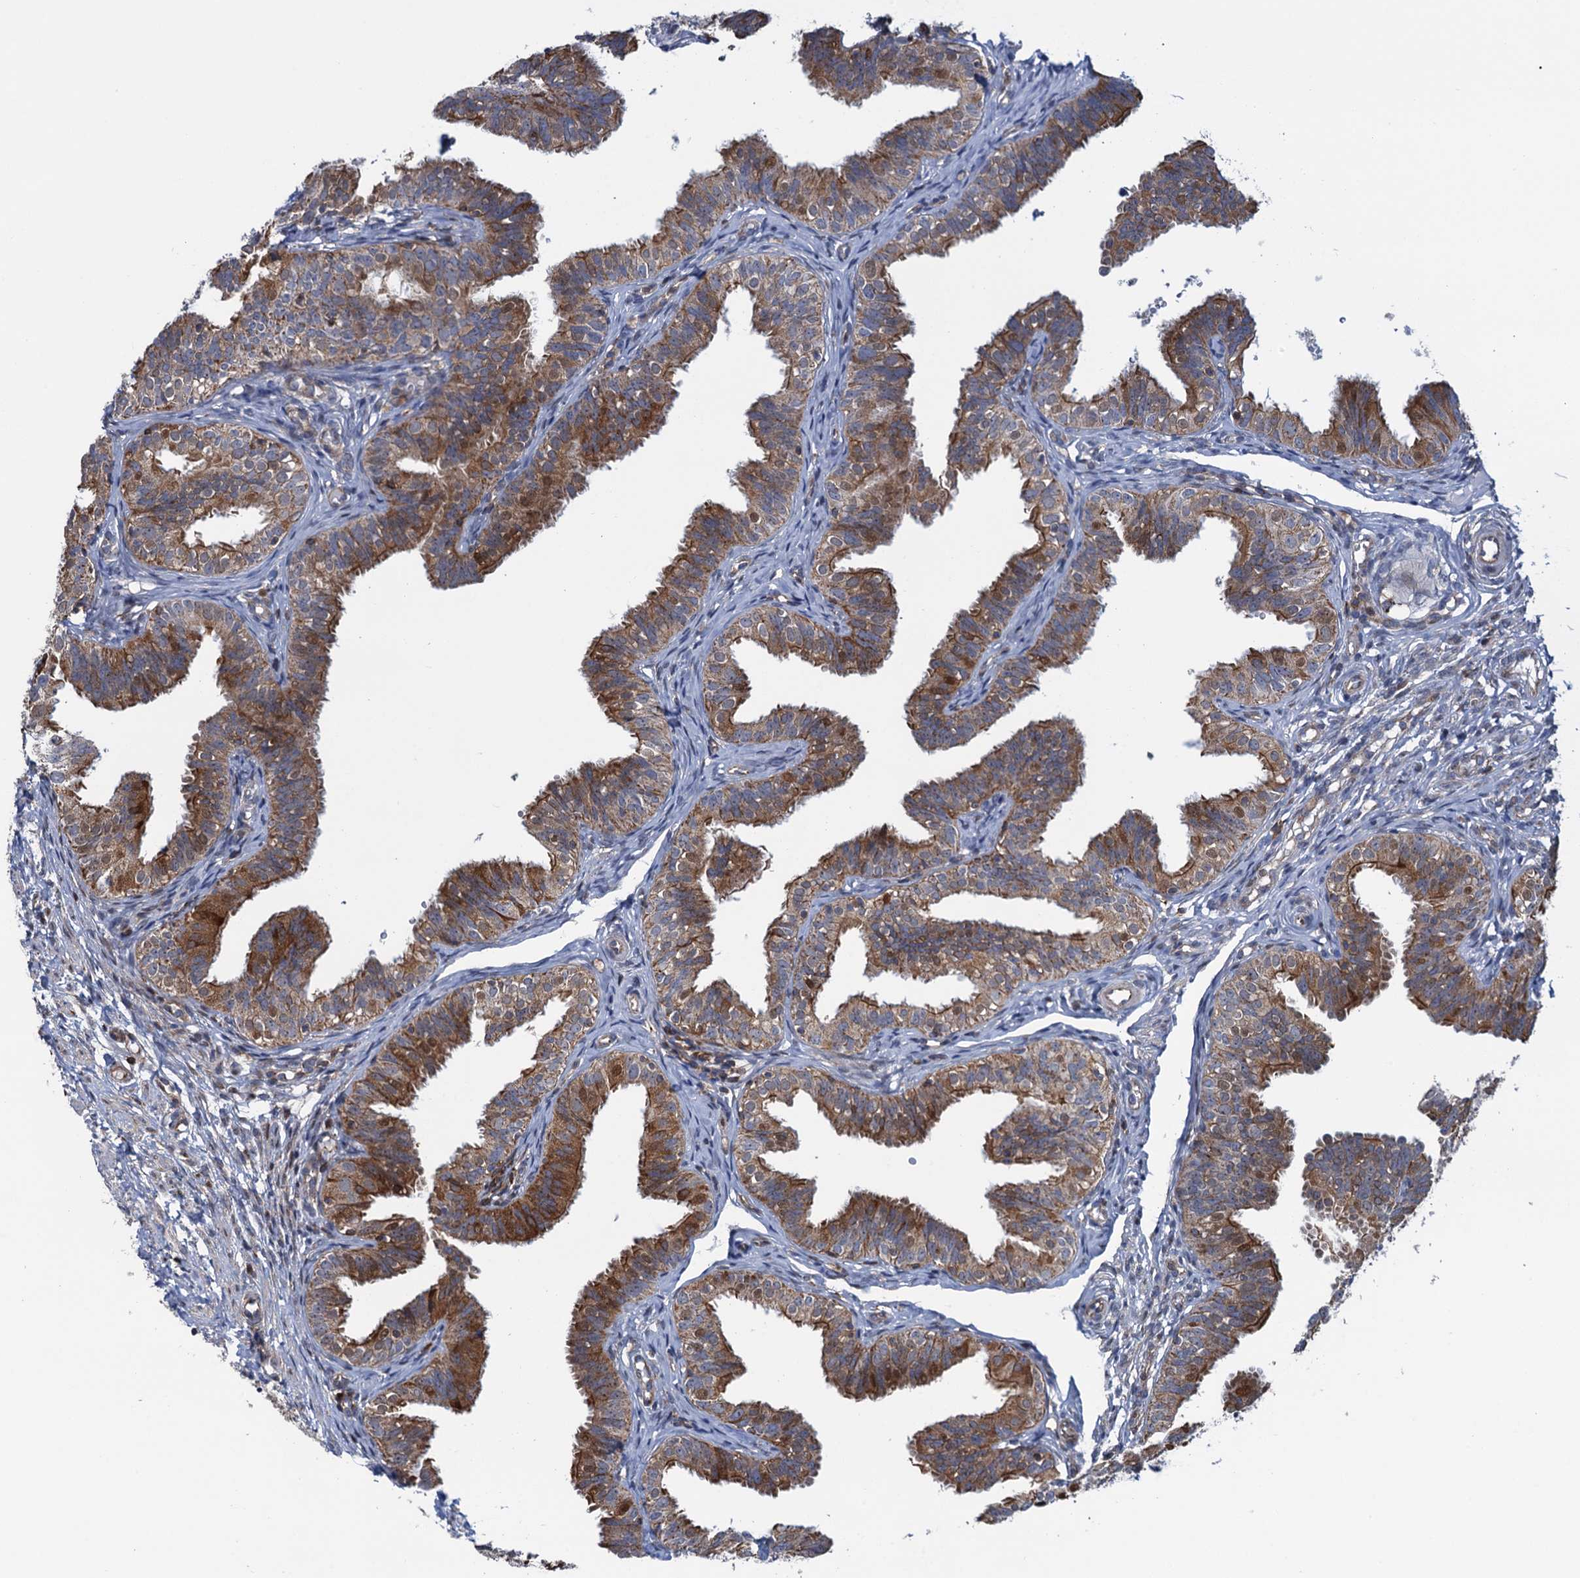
{"staining": {"intensity": "moderate", "quantity": ">75%", "location": "cytoplasmic/membranous"}, "tissue": "fallopian tube", "cell_type": "Glandular cells", "image_type": "normal", "snomed": [{"axis": "morphology", "description": "Normal tissue, NOS"}, {"axis": "topography", "description": "Fallopian tube"}], "caption": "A histopathology image of human fallopian tube stained for a protein demonstrates moderate cytoplasmic/membranous brown staining in glandular cells.", "gene": "CCDC102A", "patient": {"sex": "female", "age": 35}}